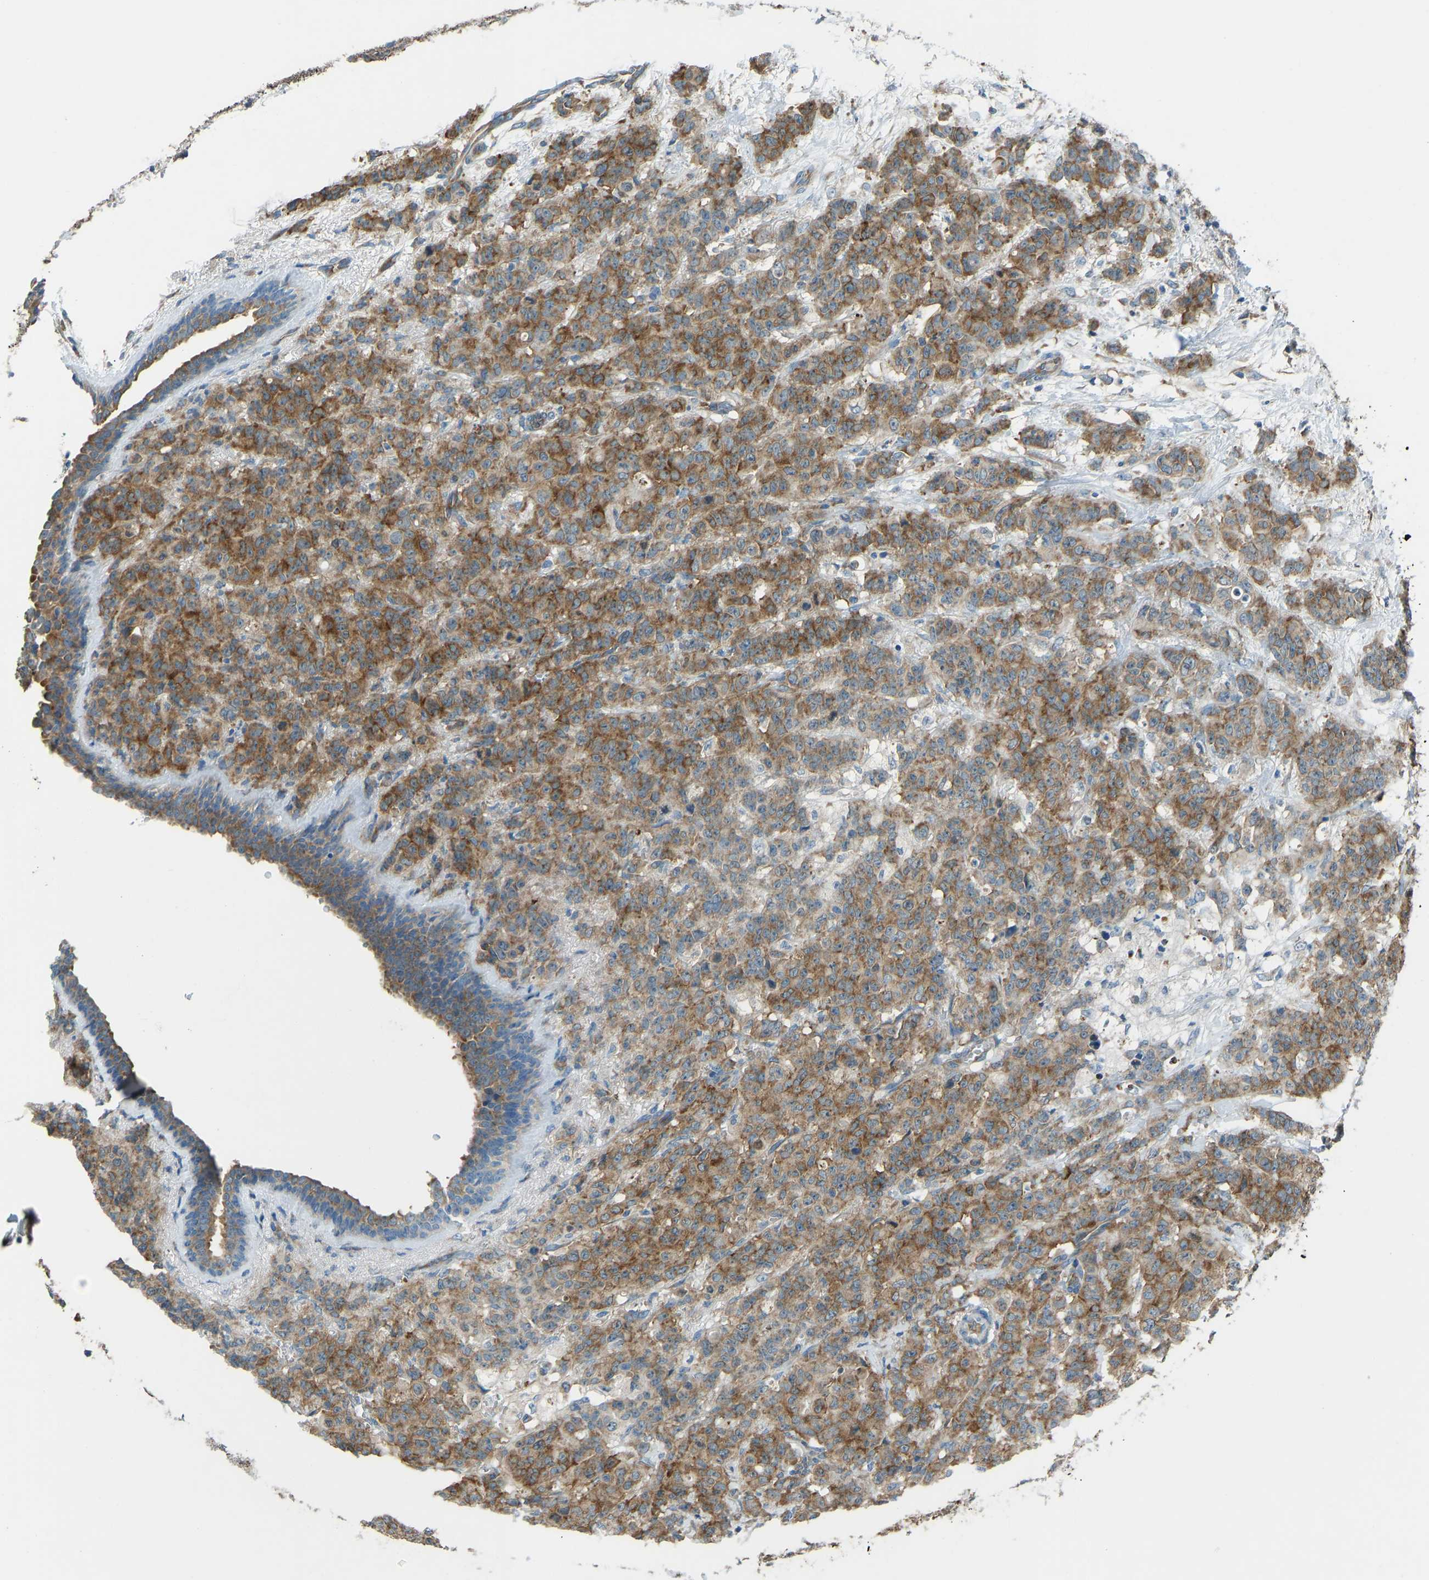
{"staining": {"intensity": "moderate", "quantity": ">75%", "location": "cytoplasmic/membranous"}, "tissue": "breast cancer", "cell_type": "Tumor cells", "image_type": "cancer", "snomed": [{"axis": "morphology", "description": "Normal tissue, NOS"}, {"axis": "morphology", "description": "Duct carcinoma"}, {"axis": "topography", "description": "Breast"}], "caption": "Human breast invasive ductal carcinoma stained with a protein marker demonstrates moderate staining in tumor cells.", "gene": "STAU2", "patient": {"sex": "female", "age": 40}}